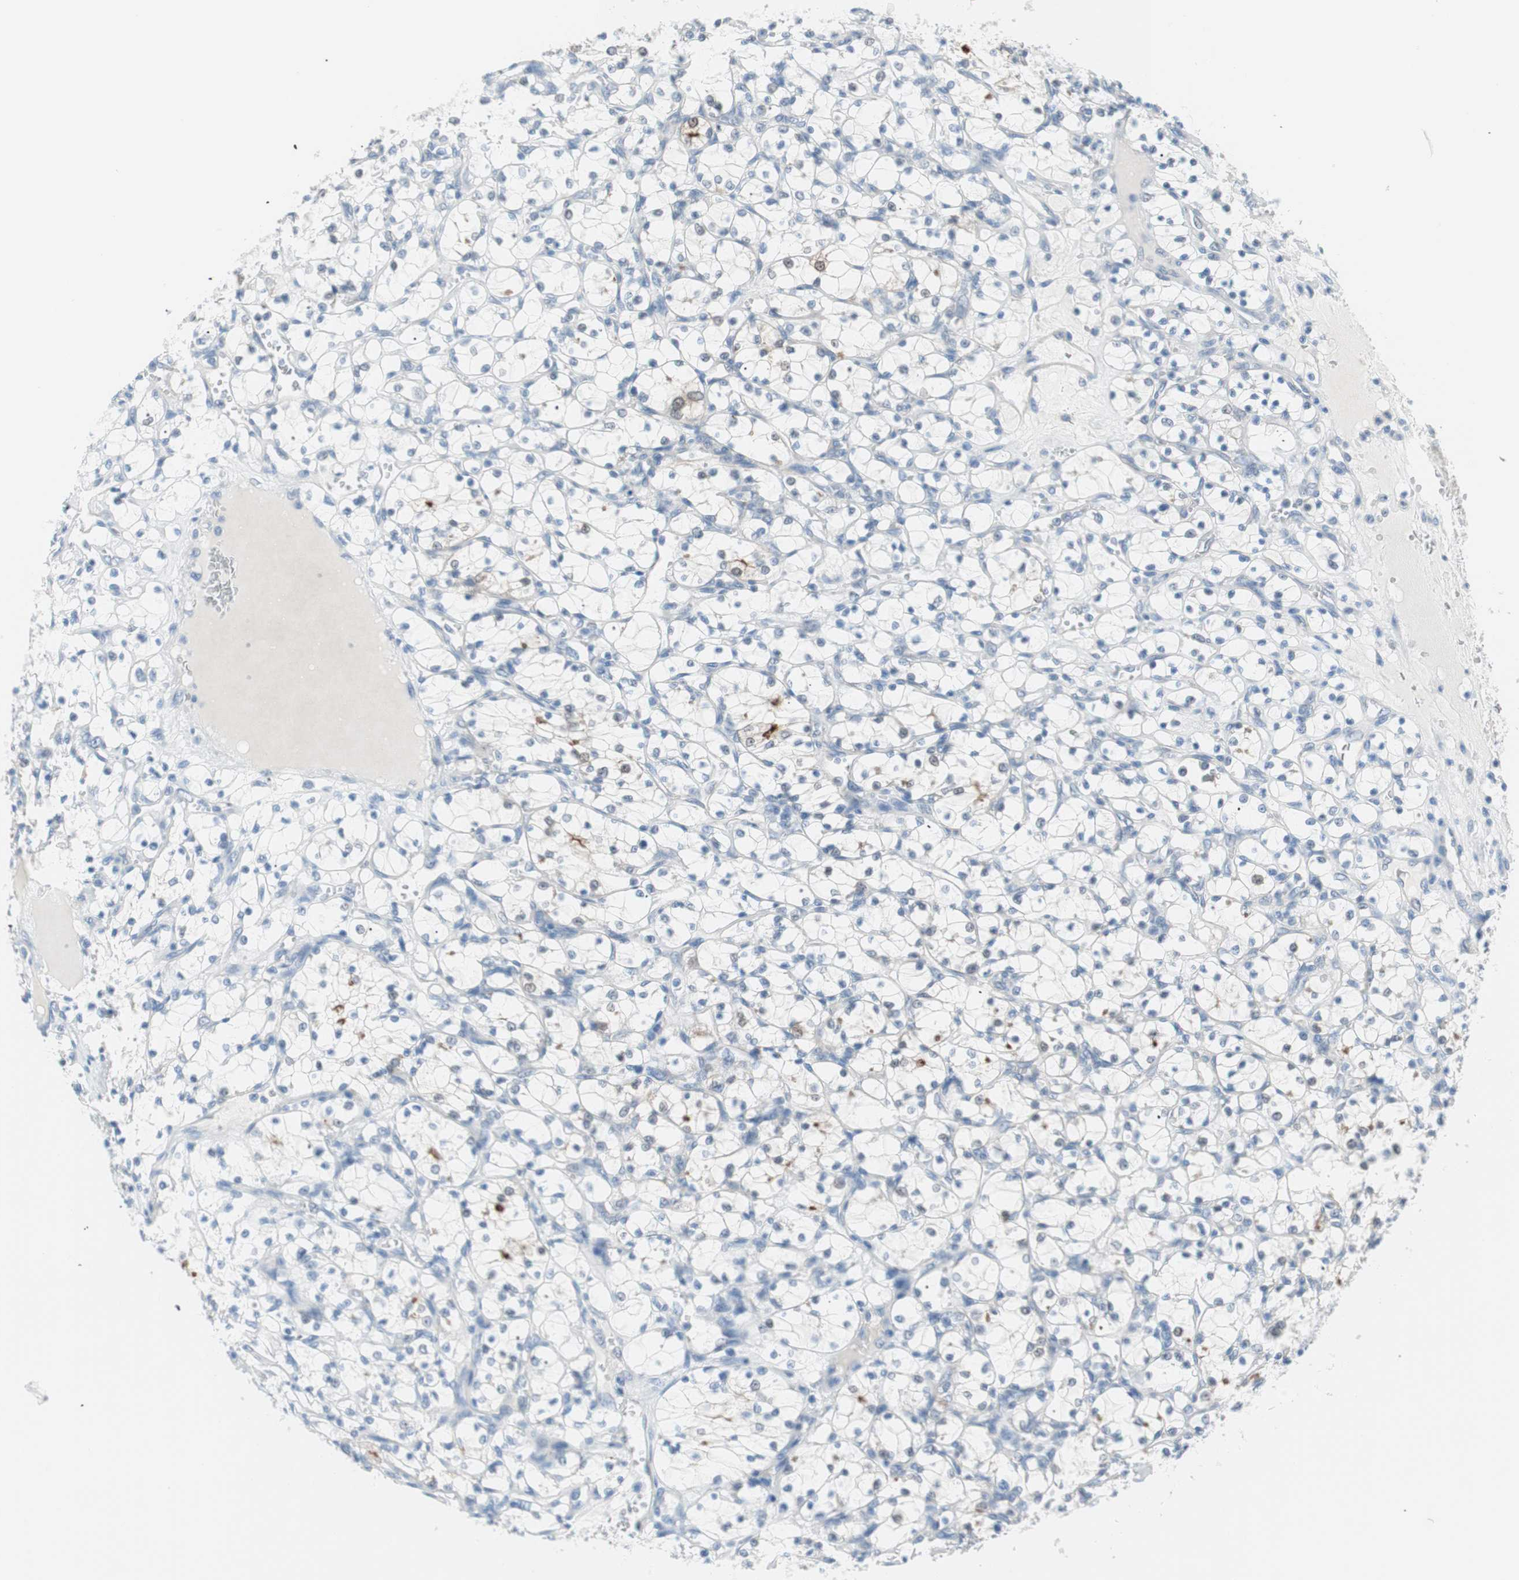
{"staining": {"intensity": "moderate", "quantity": "<25%", "location": "cytoplasmic/membranous"}, "tissue": "renal cancer", "cell_type": "Tumor cells", "image_type": "cancer", "snomed": [{"axis": "morphology", "description": "Adenocarcinoma, NOS"}, {"axis": "topography", "description": "Kidney"}], "caption": "Moderate cytoplasmic/membranous protein expression is seen in about <25% of tumor cells in renal adenocarcinoma.", "gene": "VIL1", "patient": {"sex": "female", "age": 69}}